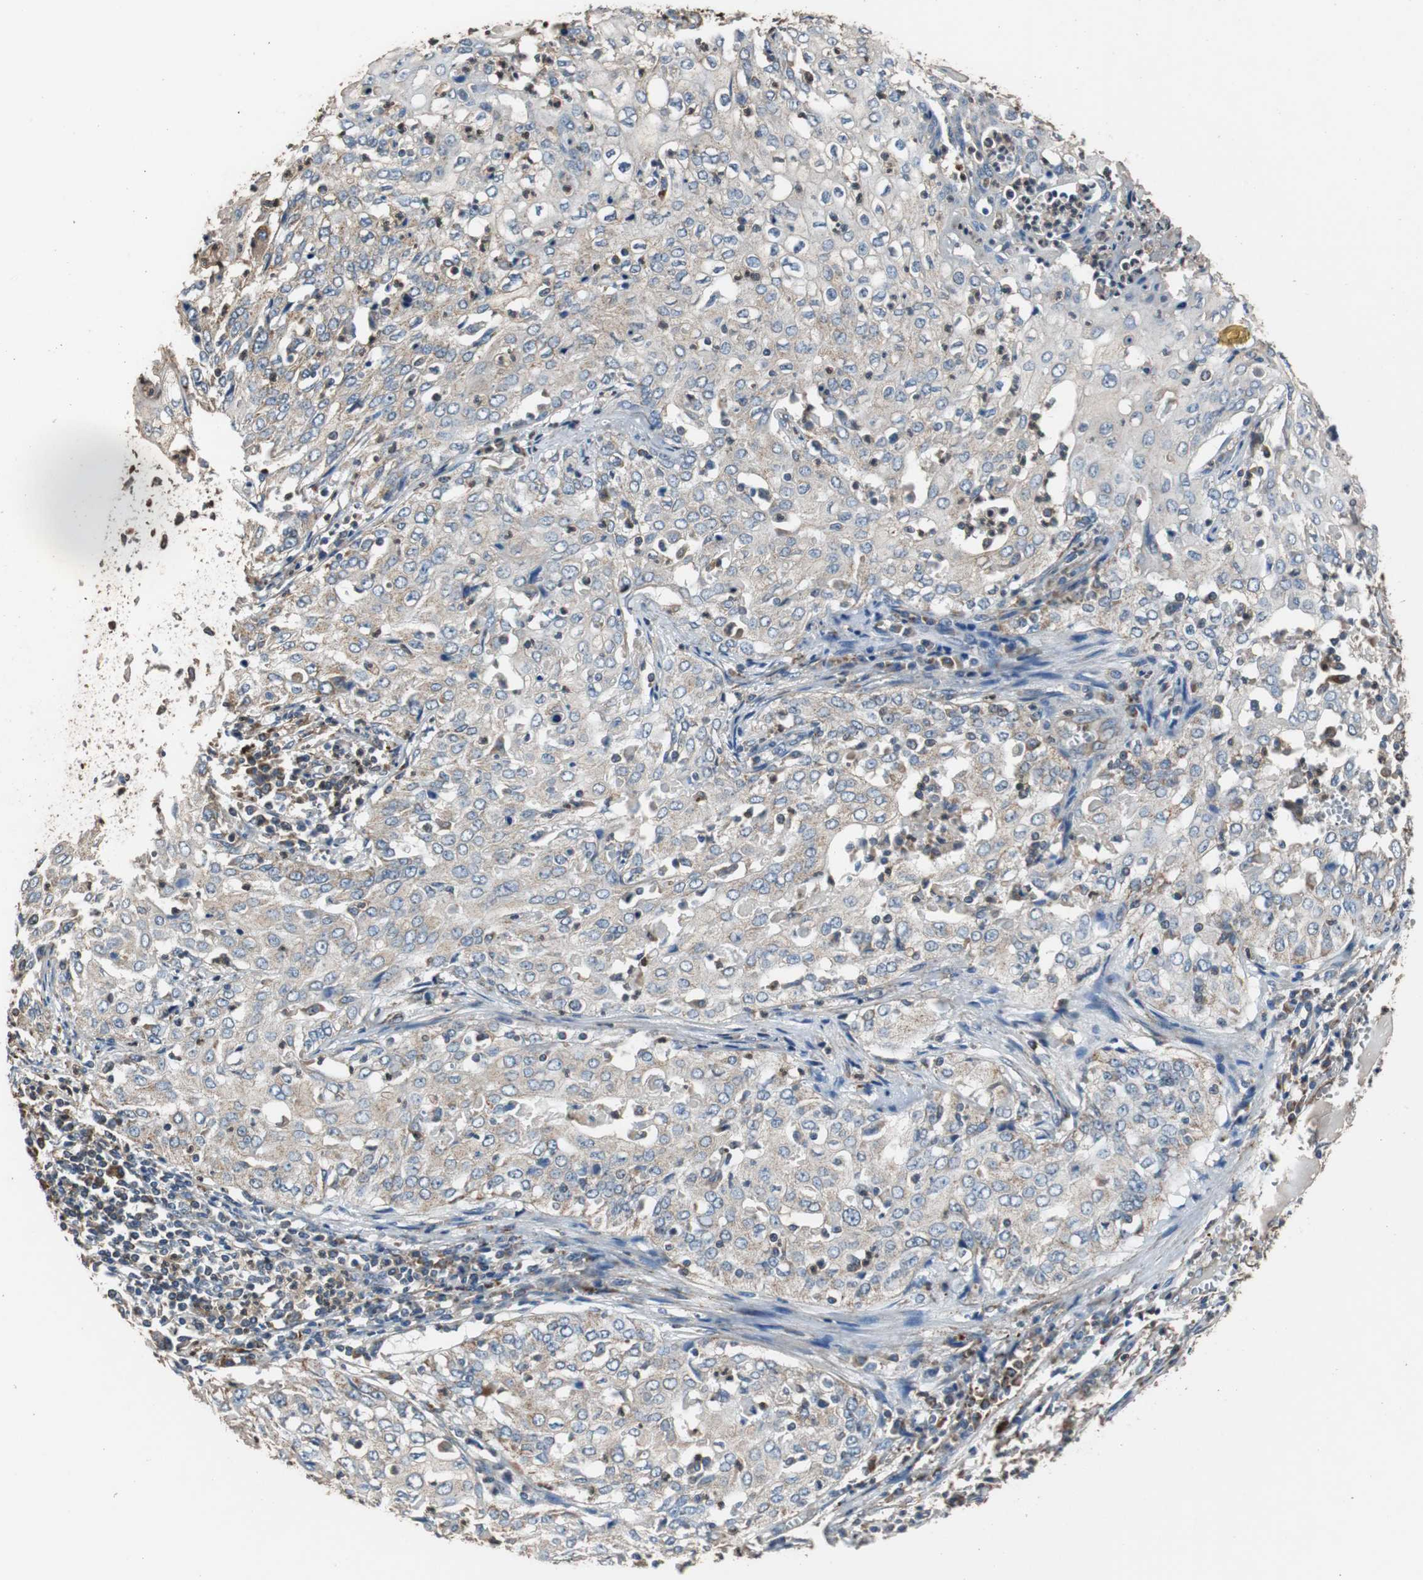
{"staining": {"intensity": "weak", "quantity": ">75%", "location": "cytoplasmic/membranous"}, "tissue": "cervical cancer", "cell_type": "Tumor cells", "image_type": "cancer", "snomed": [{"axis": "morphology", "description": "Squamous cell carcinoma, NOS"}, {"axis": "topography", "description": "Cervix"}], "caption": "Cervical cancer stained for a protein shows weak cytoplasmic/membranous positivity in tumor cells.", "gene": "PITRM1", "patient": {"sex": "female", "age": 39}}